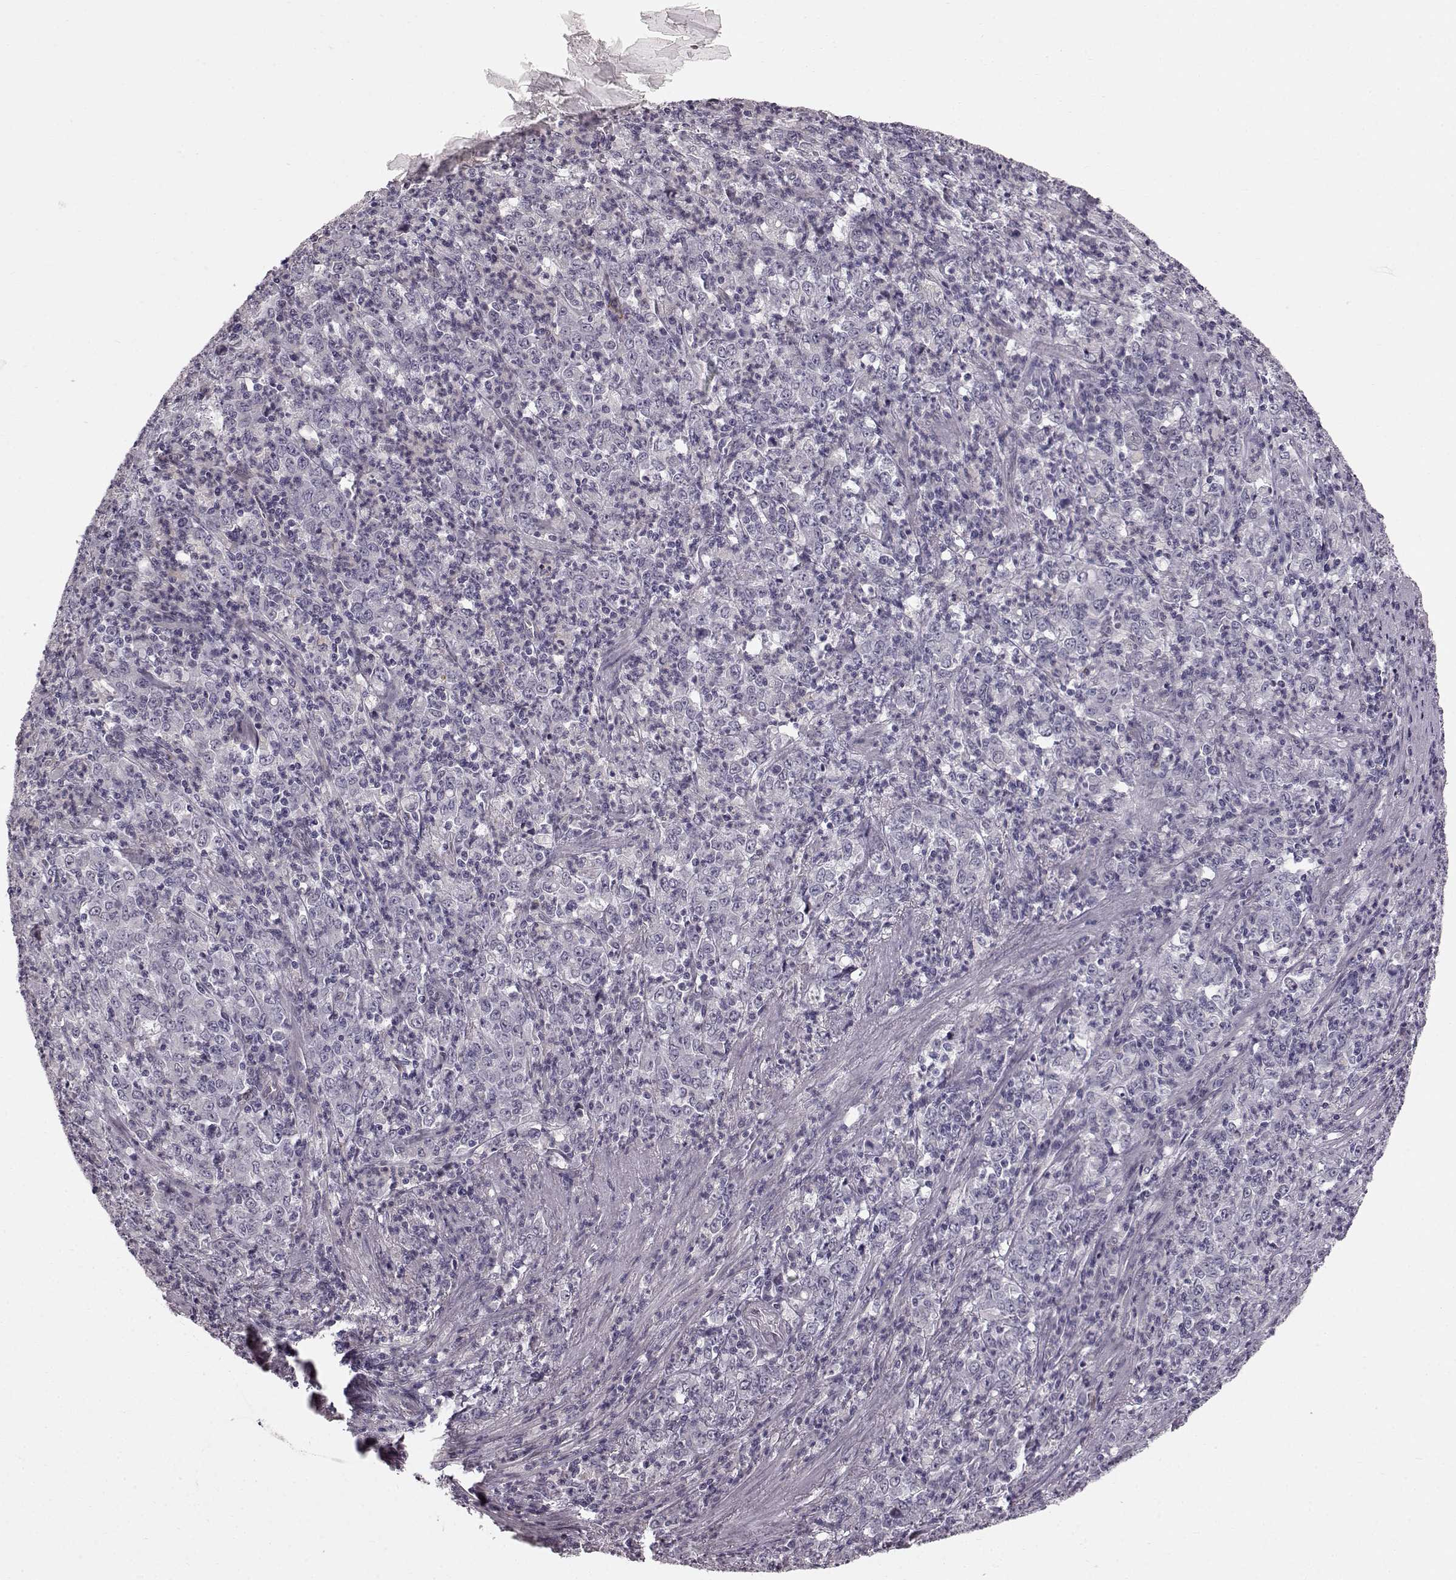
{"staining": {"intensity": "negative", "quantity": "none", "location": "none"}, "tissue": "stomach cancer", "cell_type": "Tumor cells", "image_type": "cancer", "snomed": [{"axis": "morphology", "description": "Adenocarcinoma, NOS"}, {"axis": "topography", "description": "Stomach, lower"}], "caption": "Micrograph shows no significant protein positivity in tumor cells of stomach adenocarcinoma.", "gene": "TCHHL1", "patient": {"sex": "female", "age": 71}}